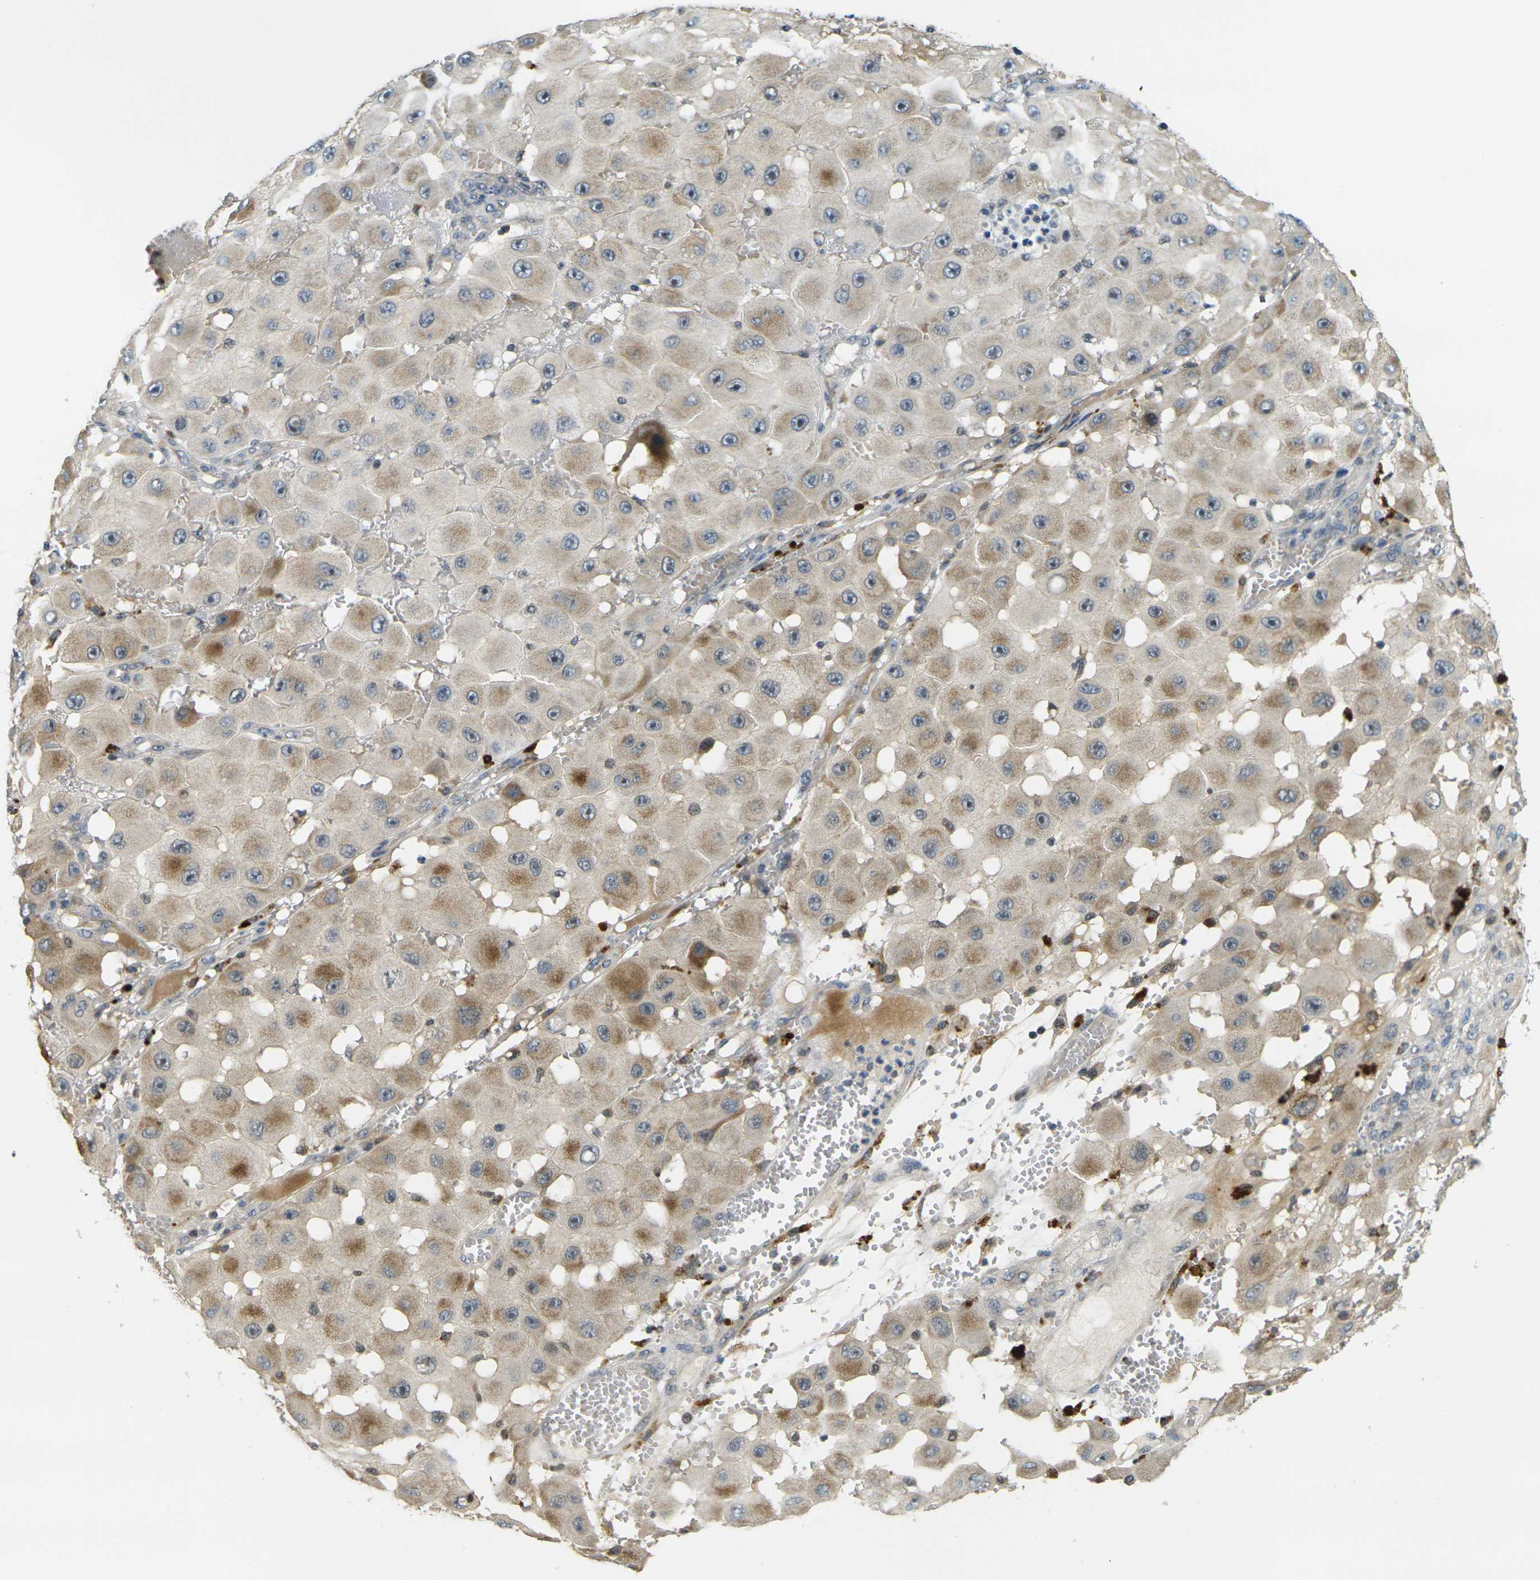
{"staining": {"intensity": "moderate", "quantity": ">75%", "location": "cytoplasmic/membranous"}, "tissue": "melanoma", "cell_type": "Tumor cells", "image_type": "cancer", "snomed": [{"axis": "morphology", "description": "Malignant melanoma, NOS"}, {"axis": "topography", "description": "Skin"}], "caption": "Protein analysis of melanoma tissue exhibits moderate cytoplasmic/membranous expression in about >75% of tumor cells.", "gene": "KLHL8", "patient": {"sex": "female", "age": 81}}